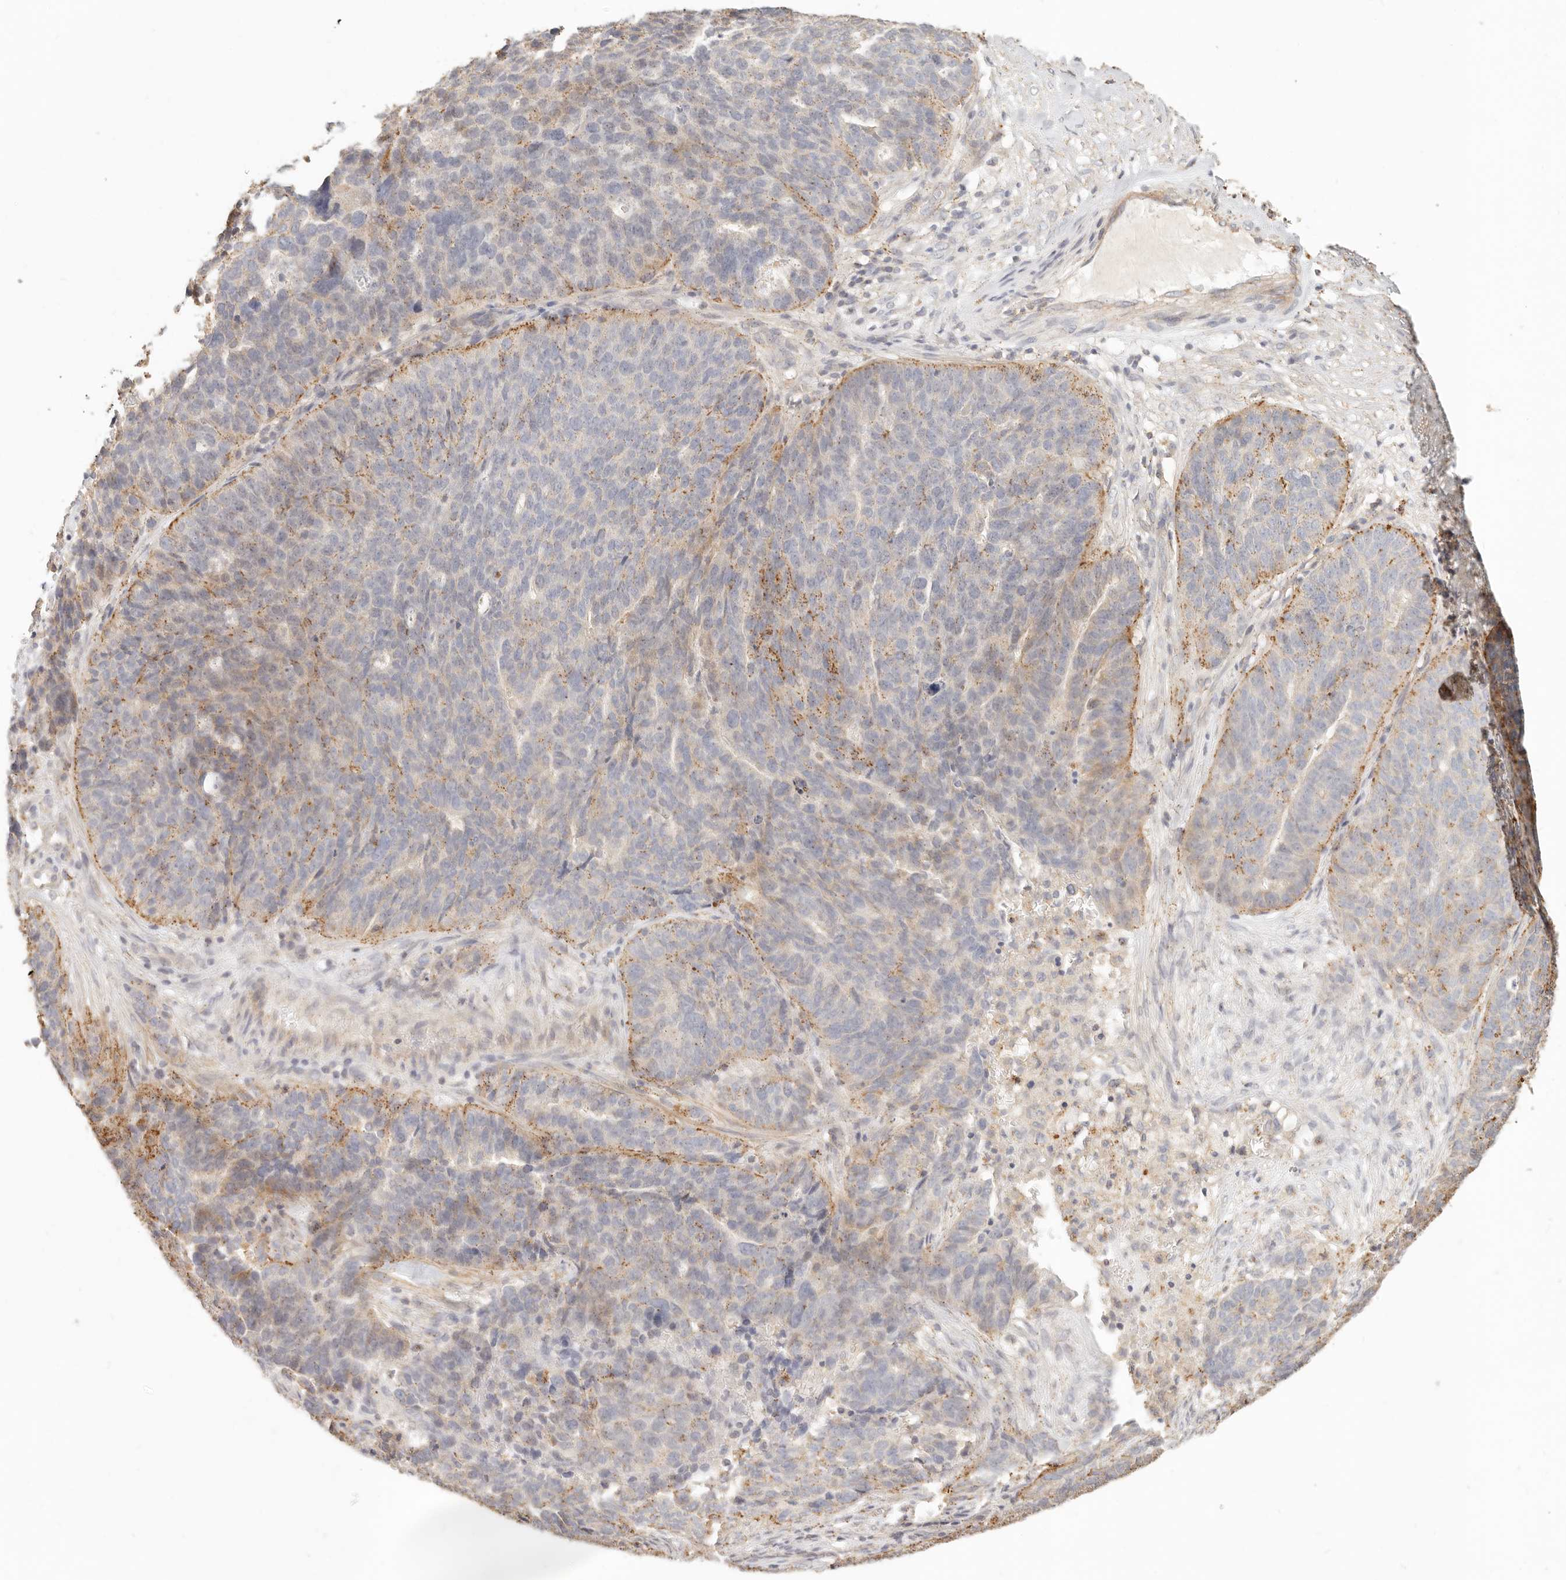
{"staining": {"intensity": "moderate", "quantity": "25%-75%", "location": "cytoplasmic/membranous"}, "tissue": "ovarian cancer", "cell_type": "Tumor cells", "image_type": "cancer", "snomed": [{"axis": "morphology", "description": "Cystadenocarcinoma, serous, NOS"}, {"axis": "topography", "description": "Ovary"}], "caption": "Ovarian cancer stained for a protein reveals moderate cytoplasmic/membranous positivity in tumor cells.", "gene": "CNMD", "patient": {"sex": "female", "age": 59}}